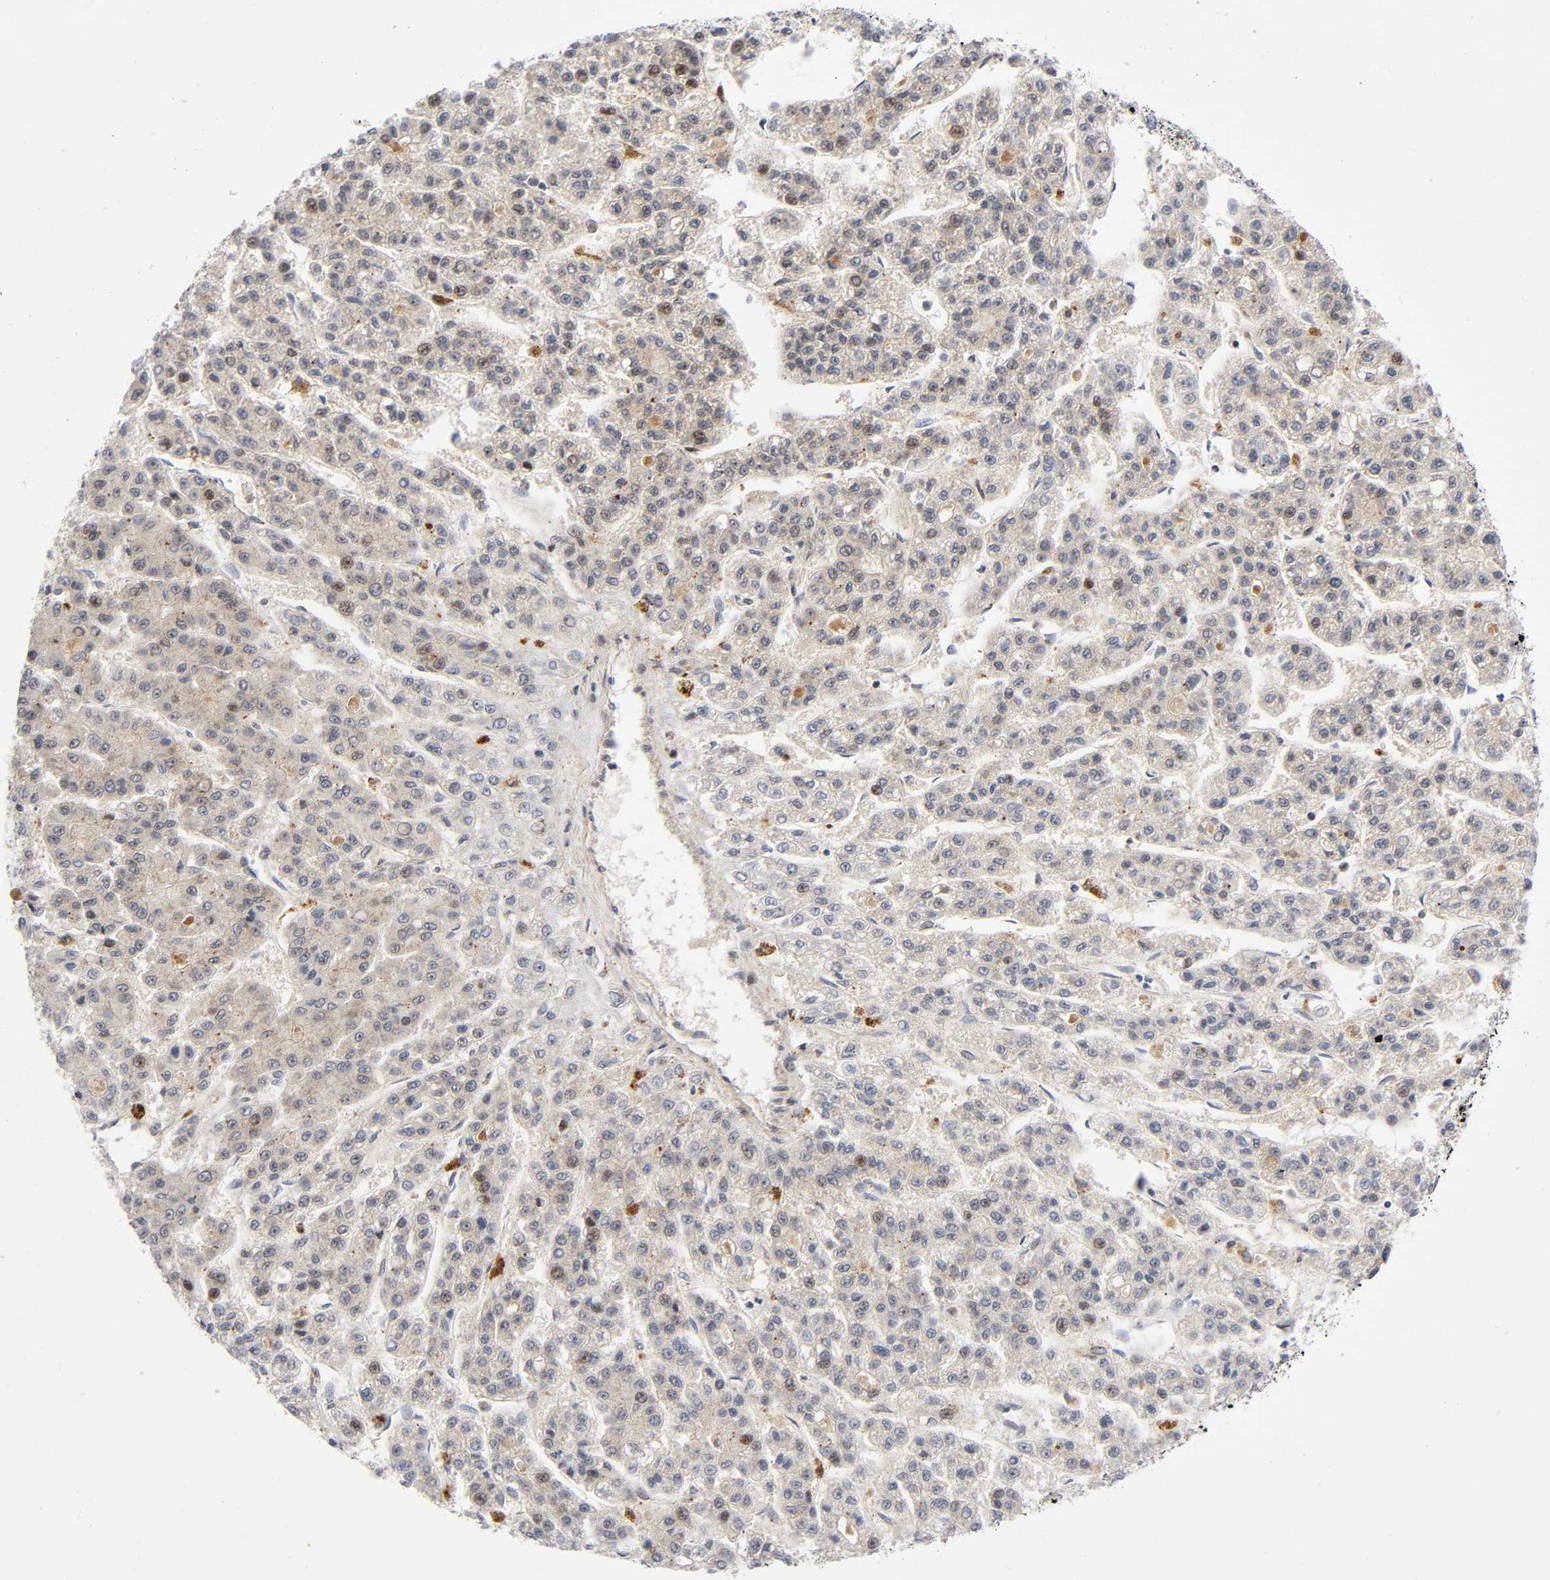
{"staining": {"intensity": "moderate", "quantity": ">75%", "location": "cytoplasmic/membranous"}, "tissue": "liver cancer", "cell_type": "Tumor cells", "image_type": "cancer", "snomed": [{"axis": "morphology", "description": "Carcinoma, Hepatocellular, NOS"}, {"axis": "topography", "description": "Liver"}], "caption": "Immunohistochemistry (IHC) photomicrograph of neoplastic tissue: human liver cancer stained using immunohistochemistry (IHC) shows medium levels of moderate protein expression localized specifically in the cytoplasmic/membranous of tumor cells, appearing as a cytoplasmic/membranous brown color.", "gene": "EIF5", "patient": {"sex": "male", "age": 70}}